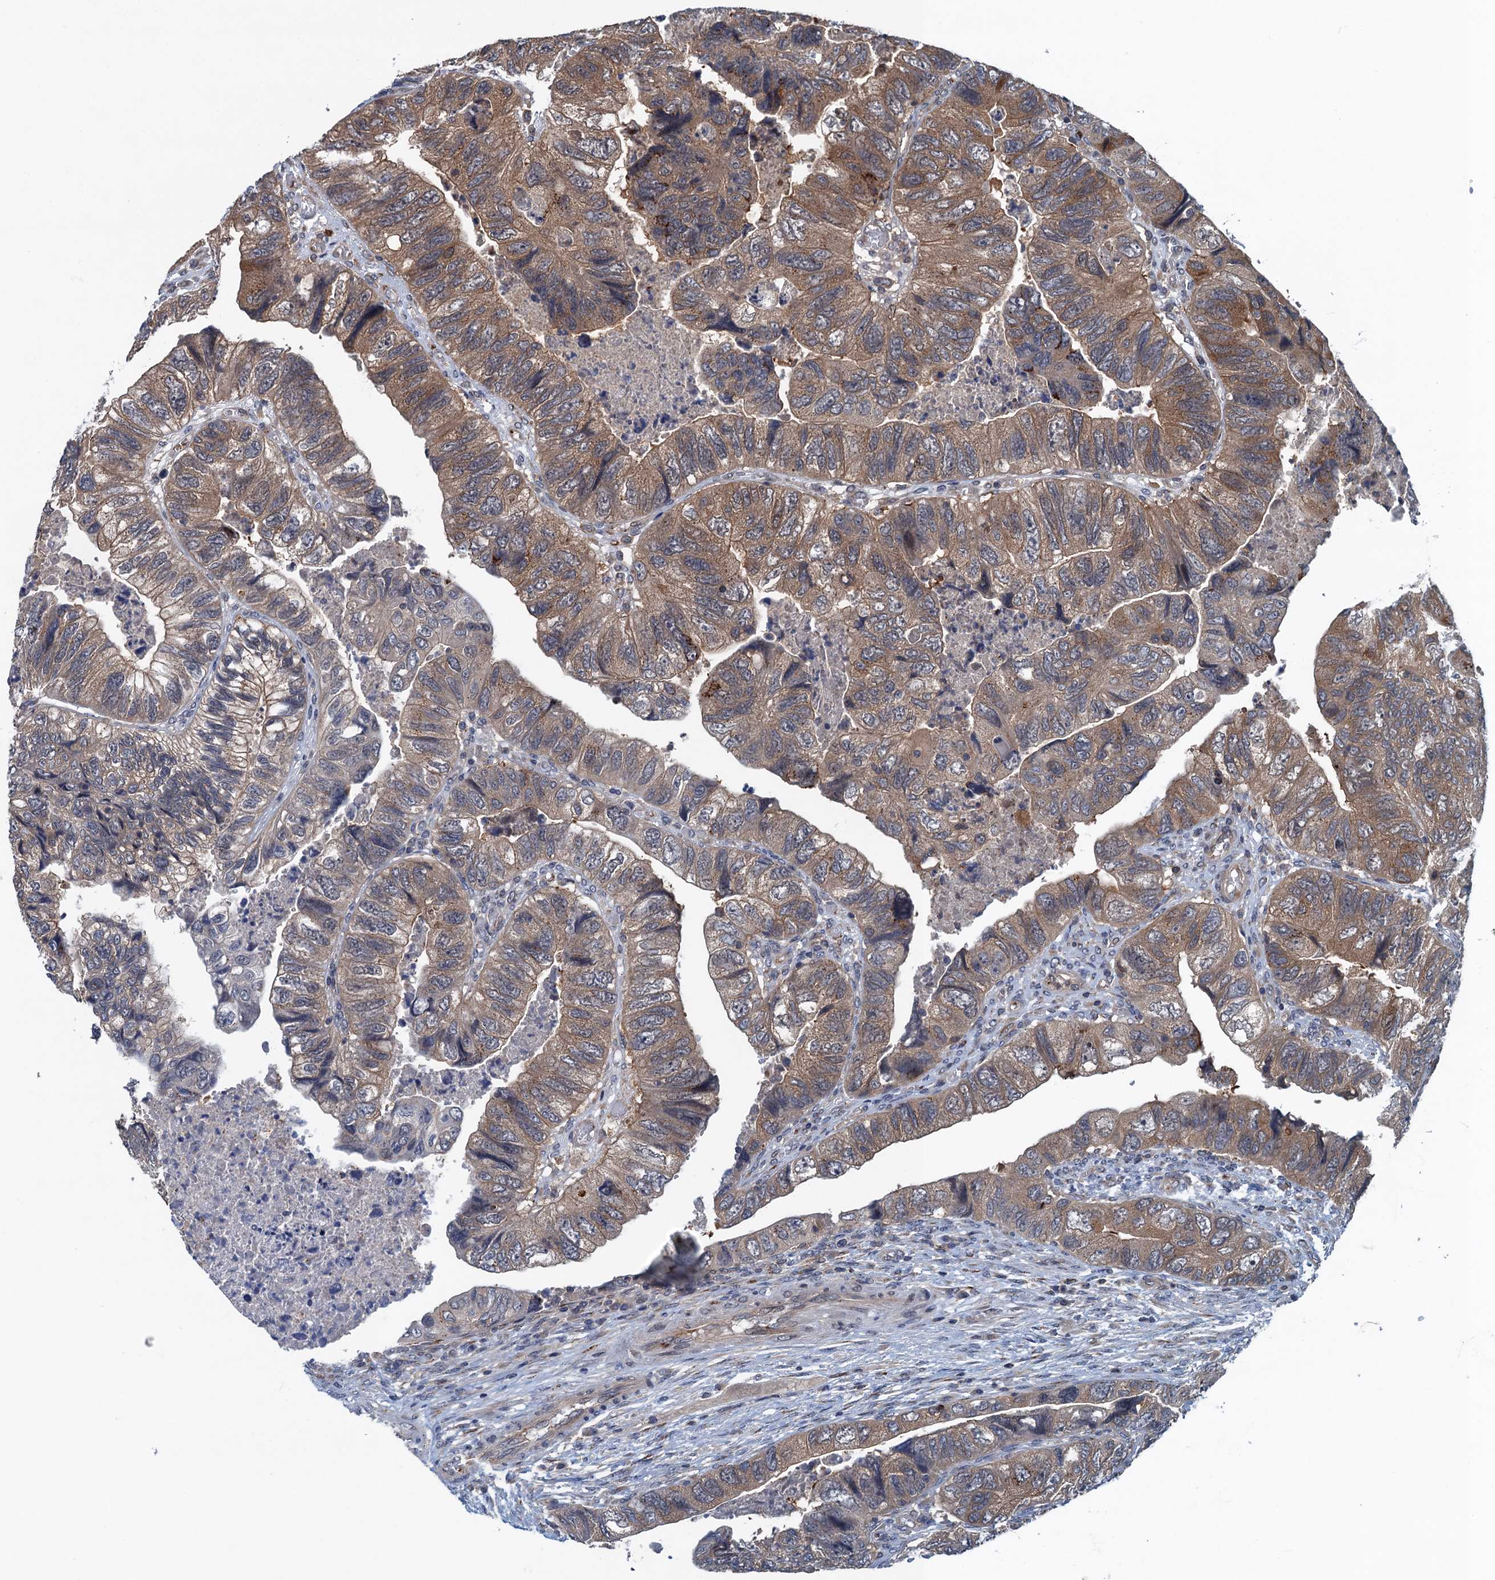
{"staining": {"intensity": "moderate", "quantity": ">75%", "location": "cytoplasmic/membranous"}, "tissue": "colorectal cancer", "cell_type": "Tumor cells", "image_type": "cancer", "snomed": [{"axis": "morphology", "description": "Adenocarcinoma, NOS"}, {"axis": "topography", "description": "Rectum"}], "caption": "Immunohistochemical staining of colorectal cancer reveals medium levels of moderate cytoplasmic/membranous protein positivity in about >75% of tumor cells.", "gene": "RNF165", "patient": {"sex": "male", "age": 63}}